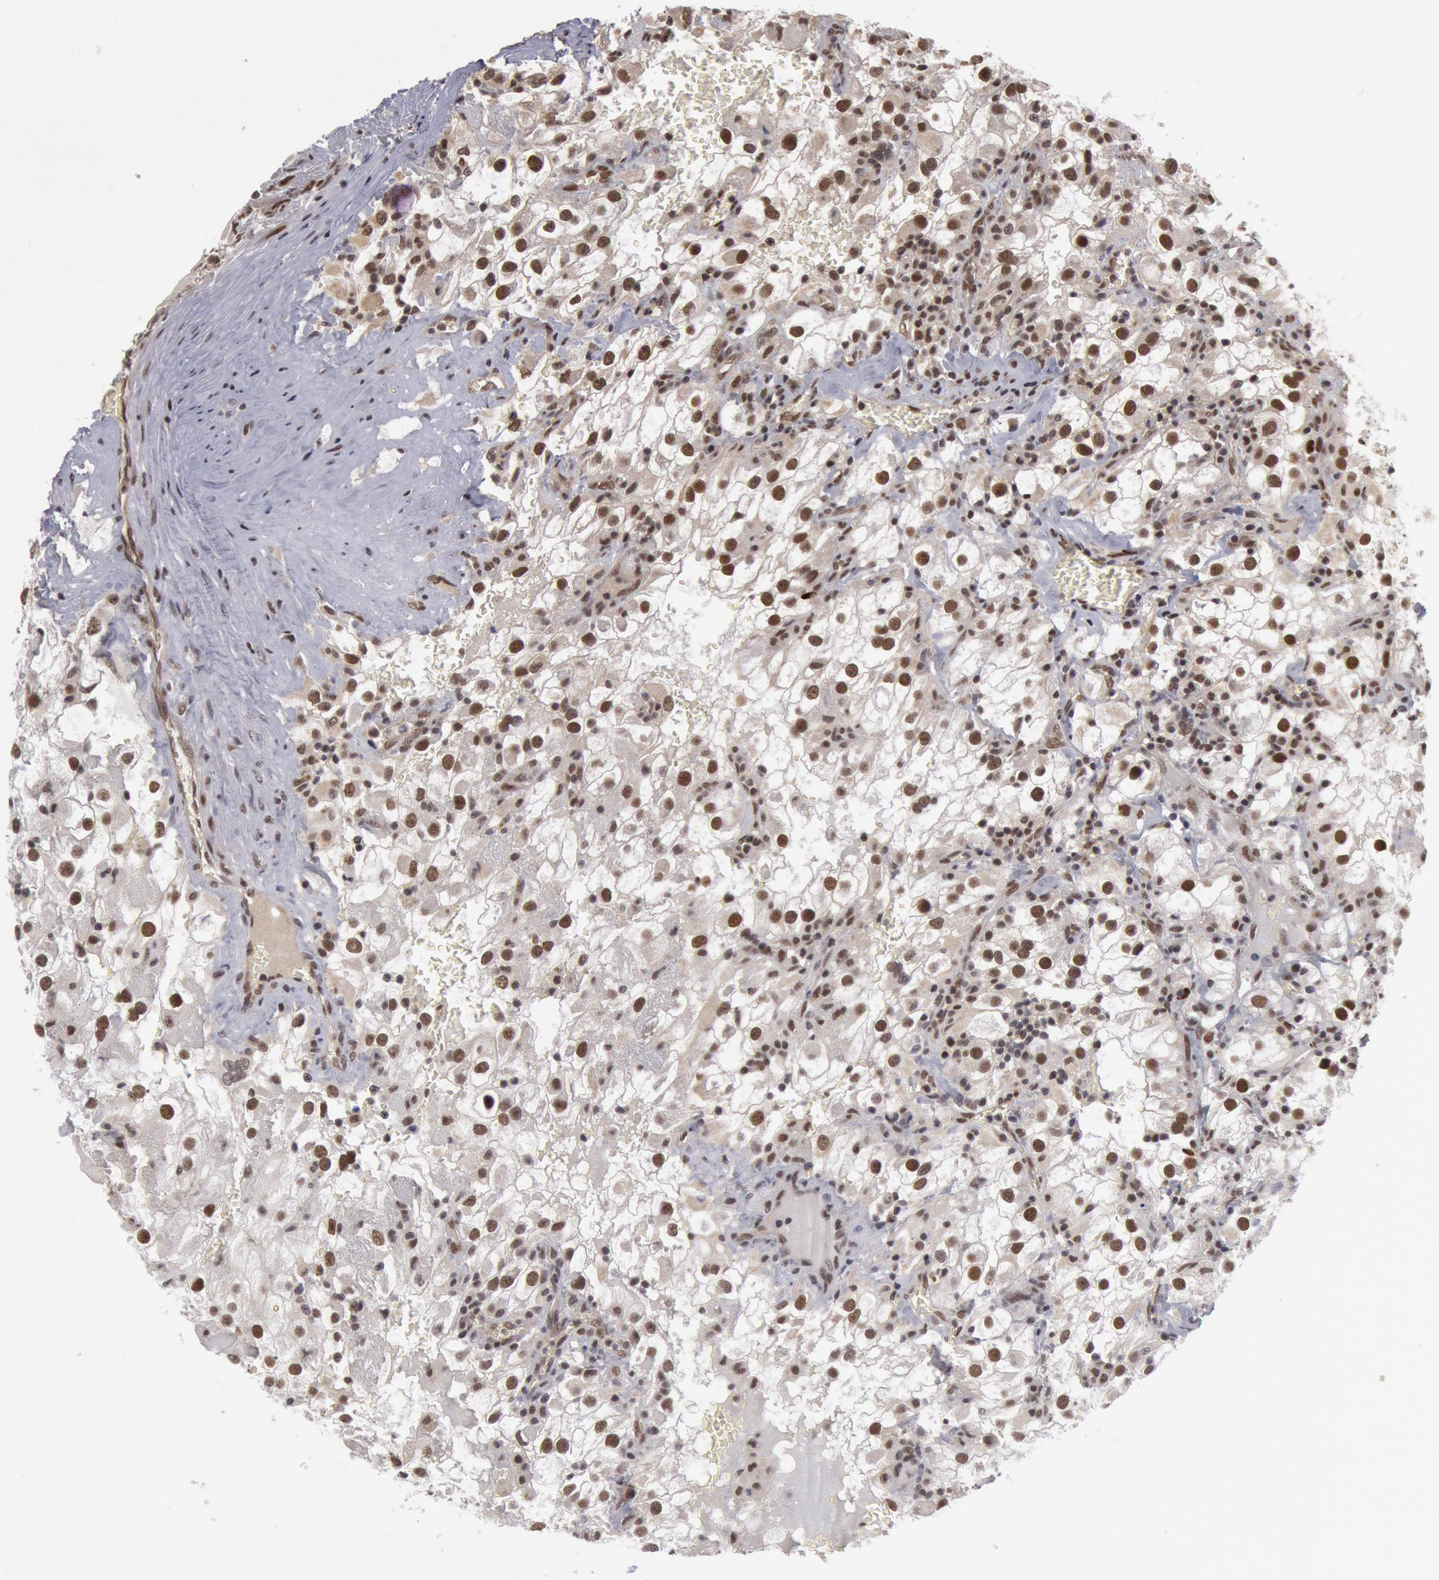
{"staining": {"intensity": "moderate", "quantity": ">75%", "location": "nuclear"}, "tissue": "renal cancer", "cell_type": "Tumor cells", "image_type": "cancer", "snomed": [{"axis": "morphology", "description": "Adenocarcinoma, NOS"}, {"axis": "topography", "description": "Kidney"}], "caption": "Immunohistochemistry of human adenocarcinoma (renal) shows medium levels of moderate nuclear positivity in approximately >75% of tumor cells. (DAB = brown stain, brightfield microscopy at high magnification).", "gene": "PPP4R3B", "patient": {"sex": "female", "age": 52}}